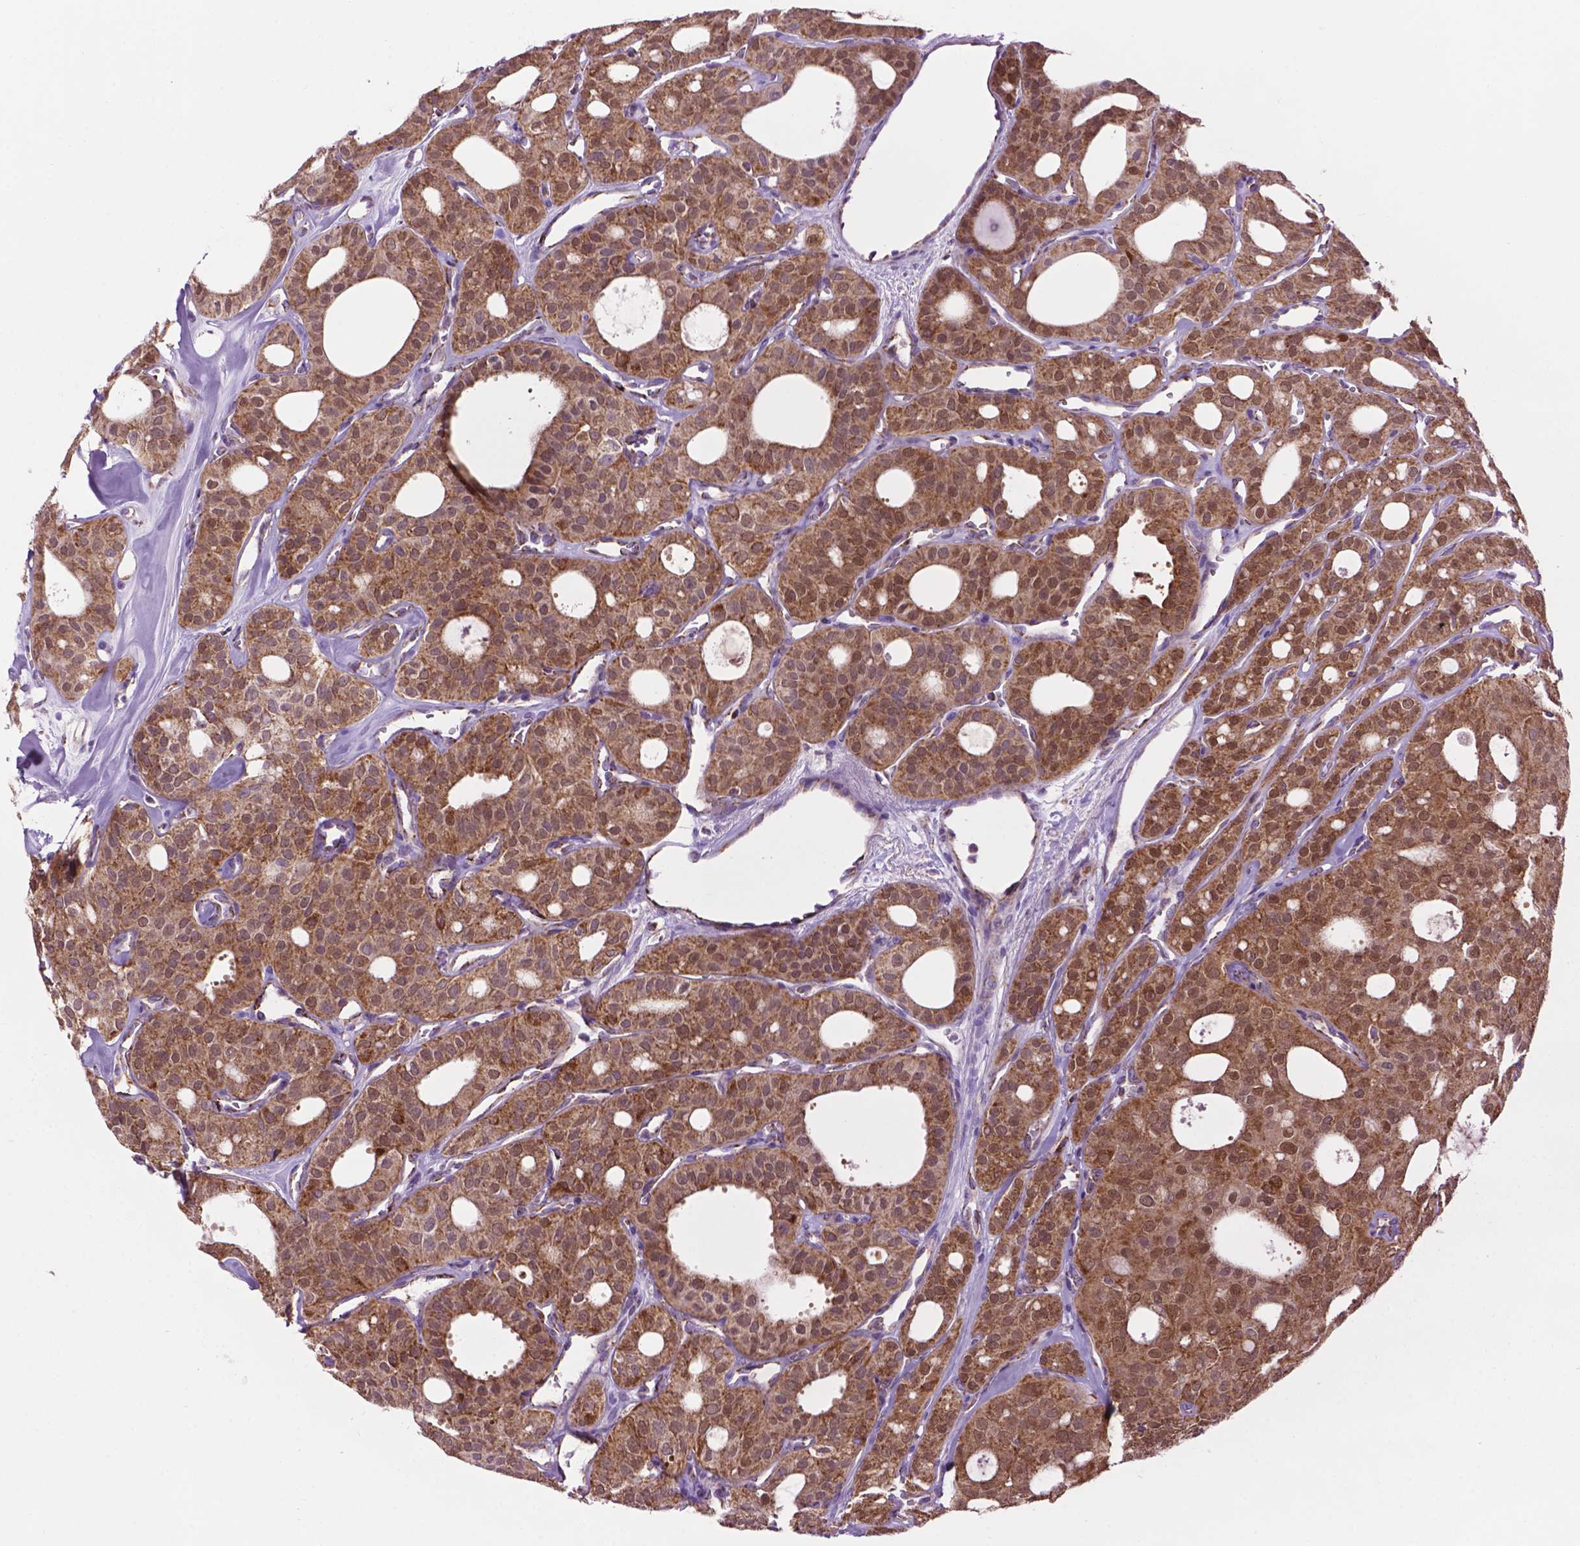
{"staining": {"intensity": "strong", "quantity": ">75%", "location": "cytoplasmic/membranous"}, "tissue": "thyroid cancer", "cell_type": "Tumor cells", "image_type": "cancer", "snomed": [{"axis": "morphology", "description": "Follicular adenoma carcinoma, NOS"}, {"axis": "topography", "description": "Thyroid gland"}], "caption": "A photomicrograph of thyroid cancer stained for a protein exhibits strong cytoplasmic/membranous brown staining in tumor cells. (brown staining indicates protein expression, while blue staining denotes nuclei).", "gene": "PYCR3", "patient": {"sex": "male", "age": 75}}